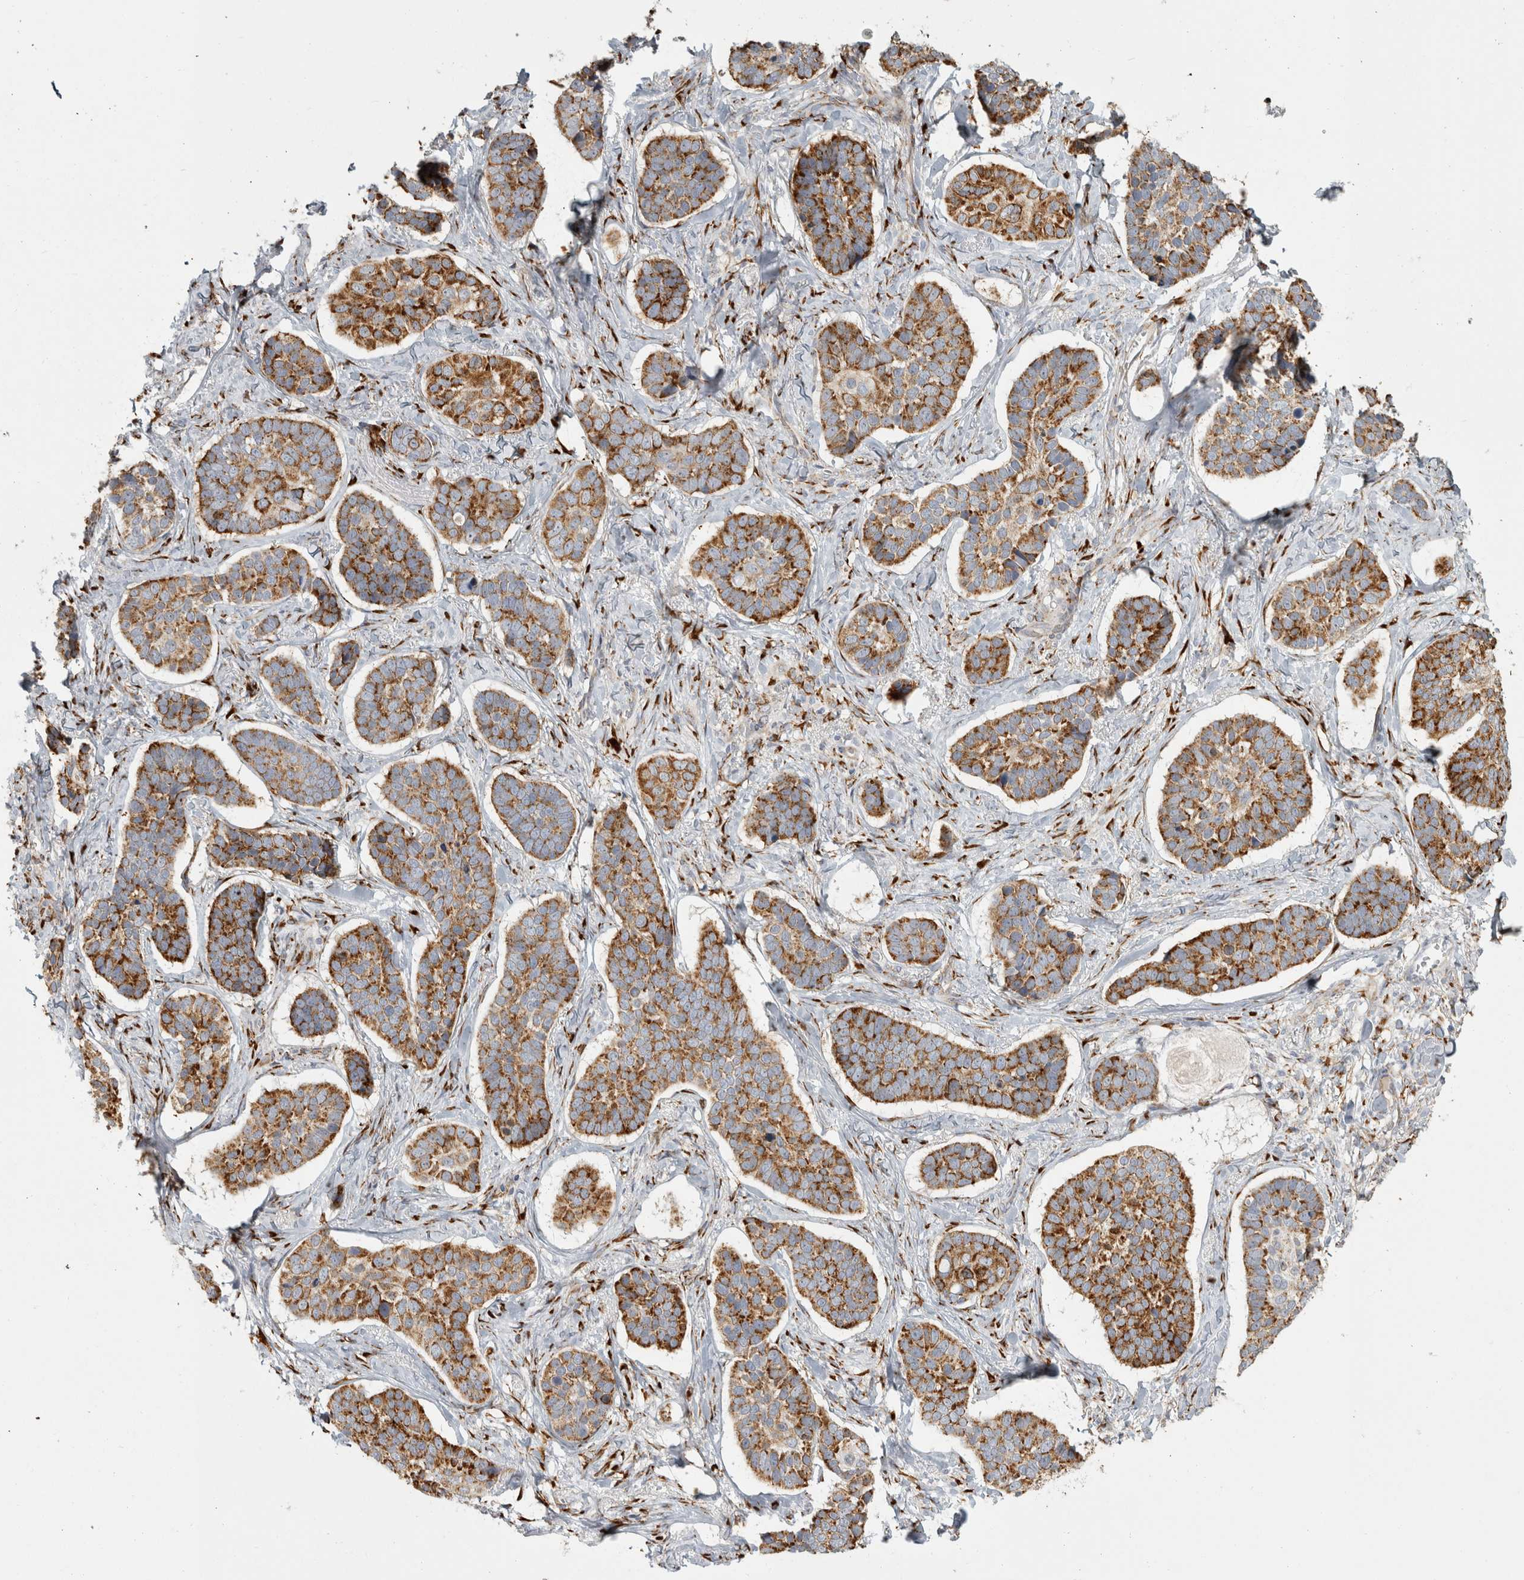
{"staining": {"intensity": "moderate", "quantity": ">75%", "location": "cytoplasmic/membranous"}, "tissue": "skin cancer", "cell_type": "Tumor cells", "image_type": "cancer", "snomed": [{"axis": "morphology", "description": "Basal cell carcinoma"}, {"axis": "topography", "description": "Skin"}], "caption": "The histopathology image shows immunohistochemical staining of skin cancer (basal cell carcinoma). There is moderate cytoplasmic/membranous expression is appreciated in about >75% of tumor cells. The staining was performed using DAB (3,3'-diaminobenzidine), with brown indicating positive protein expression. Nuclei are stained blue with hematoxylin.", "gene": "OSTN", "patient": {"sex": "male", "age": 62}}